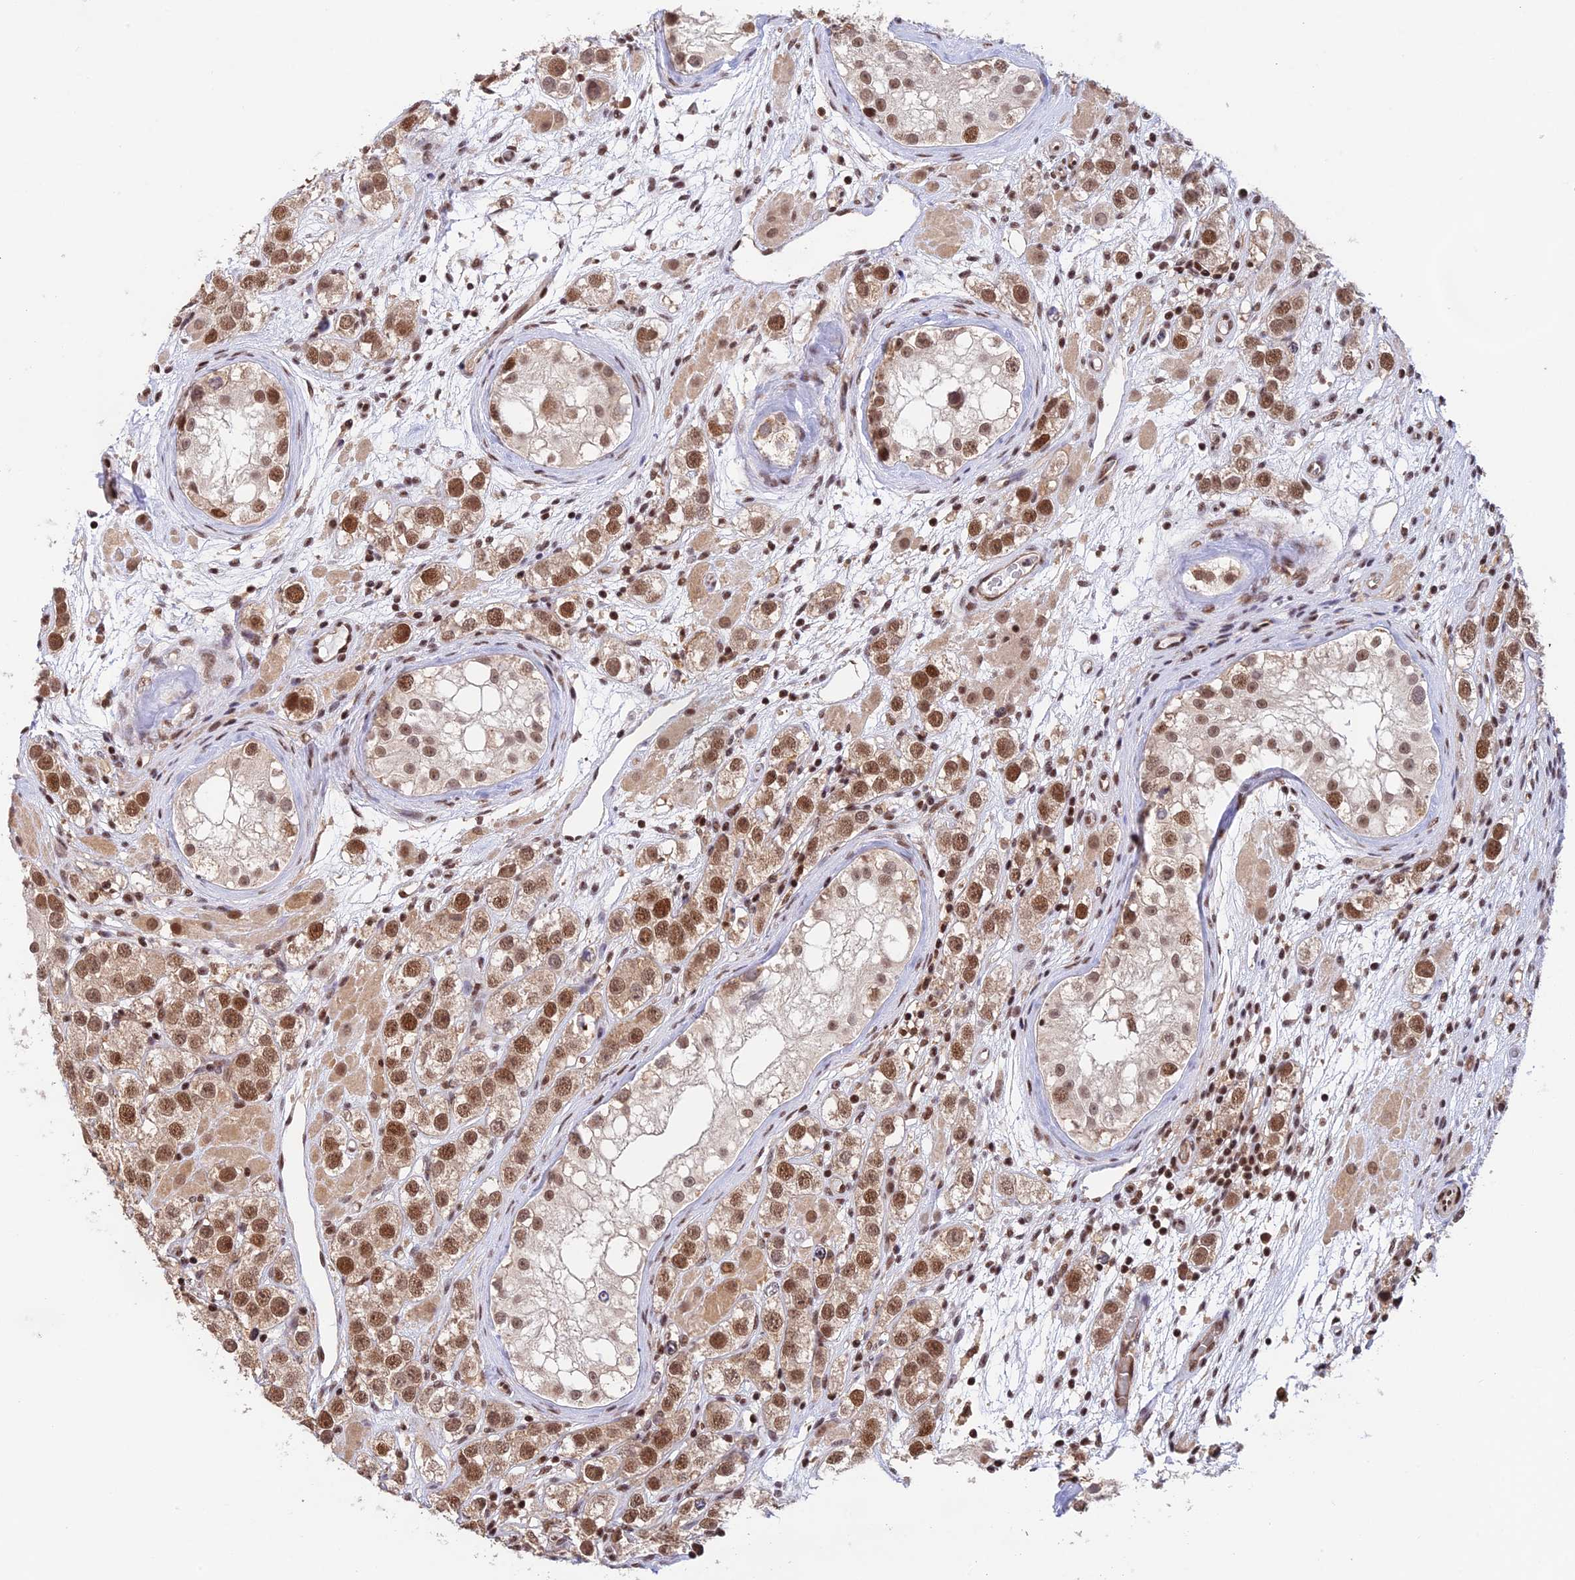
{"staining": {"intensity": "moderate", "quantity": ">75%", "location": "nuclear"}, "tissue": "testis cancer", "cell_type": "Tumor cells", "image_type": "cancer", "snomed": [{"axis": "morphology", "description": "Seminoma, NOS"}, {"axis": "topography", "description": "Testis"}], "caption": "Moderate nuclear staining for a protein is identified in approximately >75% of tumor cells of seminoma (testis) using immunohistochemistry.", "gene": "THAP11", "patient": {"sex": "male", "age": 28}}